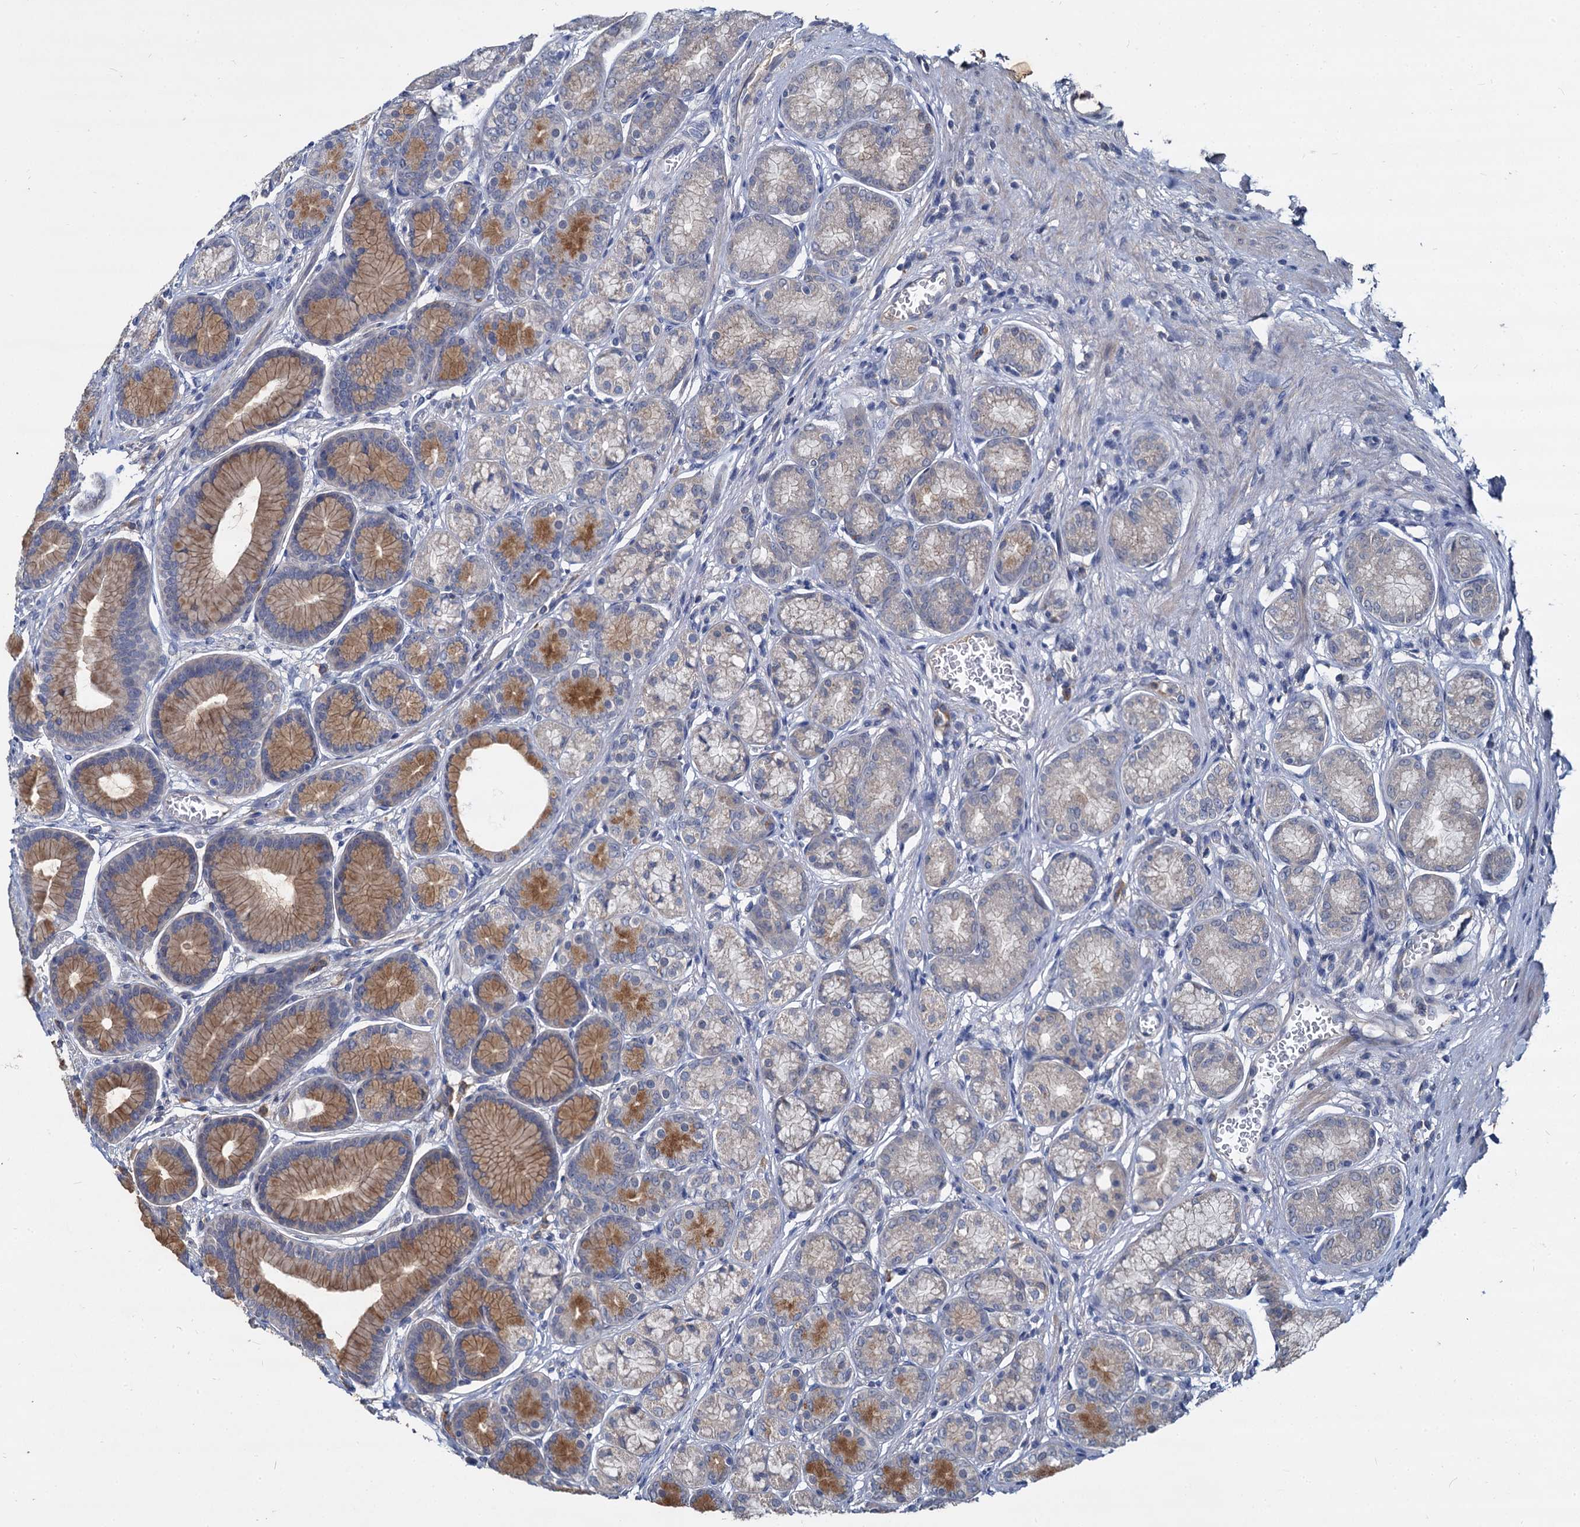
{"staining": {"intensity": "moderate", "quantity": "25%-75%", "location": "cytoplasmic/membranous"}, "tissue": "stomach", "cell_type": "Glandular cells", "image_type": "normal", "snomed": [{"axis": "morphology", "description": "Normal tissue, NOS"}, {"axis": "morphology", "description": "Adenocarcinoma, NOS"}, {"axis": "morphology", "description": "Adenocarcinoma, High grade"}, {"axis": "topography", "description": "Stomach, upper"}, {"axis": "topography", "description": "Stomach"}], "caption": "A histopathology image of human stomach stained for a protein displays moderate cytoplasmic/membranous brown staining in glandular cells. (IHC, brightfield microscopy, high magnification).", "gene": "CCDC184", "patient": {"sex": "female", "age": 65}}